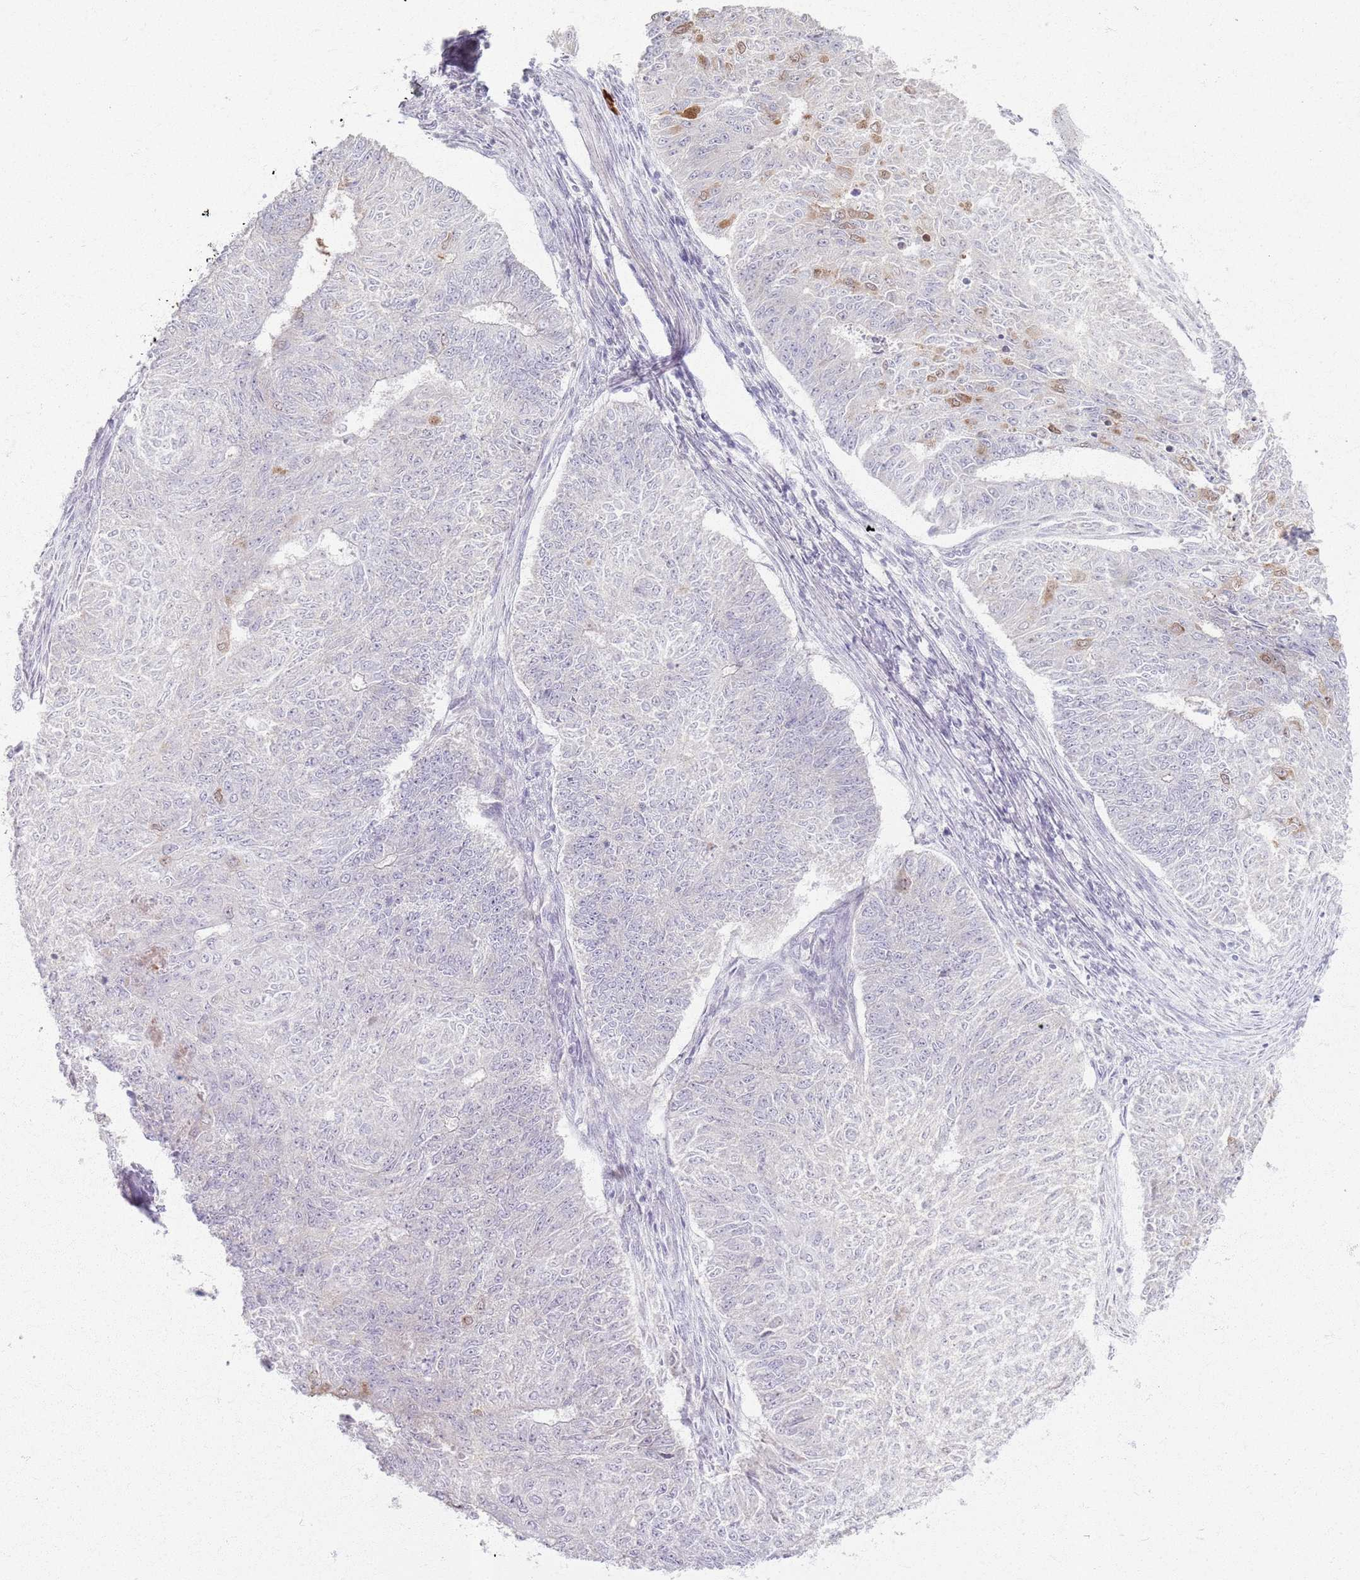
{"staining": {"intensity": "moderate", "quantity": "<25%", "location": "cytoplasmic/membranous"}, "tissue": "endometrial cancer", "cell_type": "Tumor cells", "image_type": "cancer", "snomed": [{"axis": "morphology", "description": "Adenocarcinoma, NOS"}, {"axis": "topography", "description": "Endometrium"}], "caption": "Immunohistochemistry (IHC) (DAB) staining of endometrial cancer displays moderate cytoplasmic/membranous protein staining in approximately <25% of tumor cells. (IHC, brightfield microscopy, high magnification).", "gene": "CRIPT", "patient": {"sex": "female", "age": 32}}